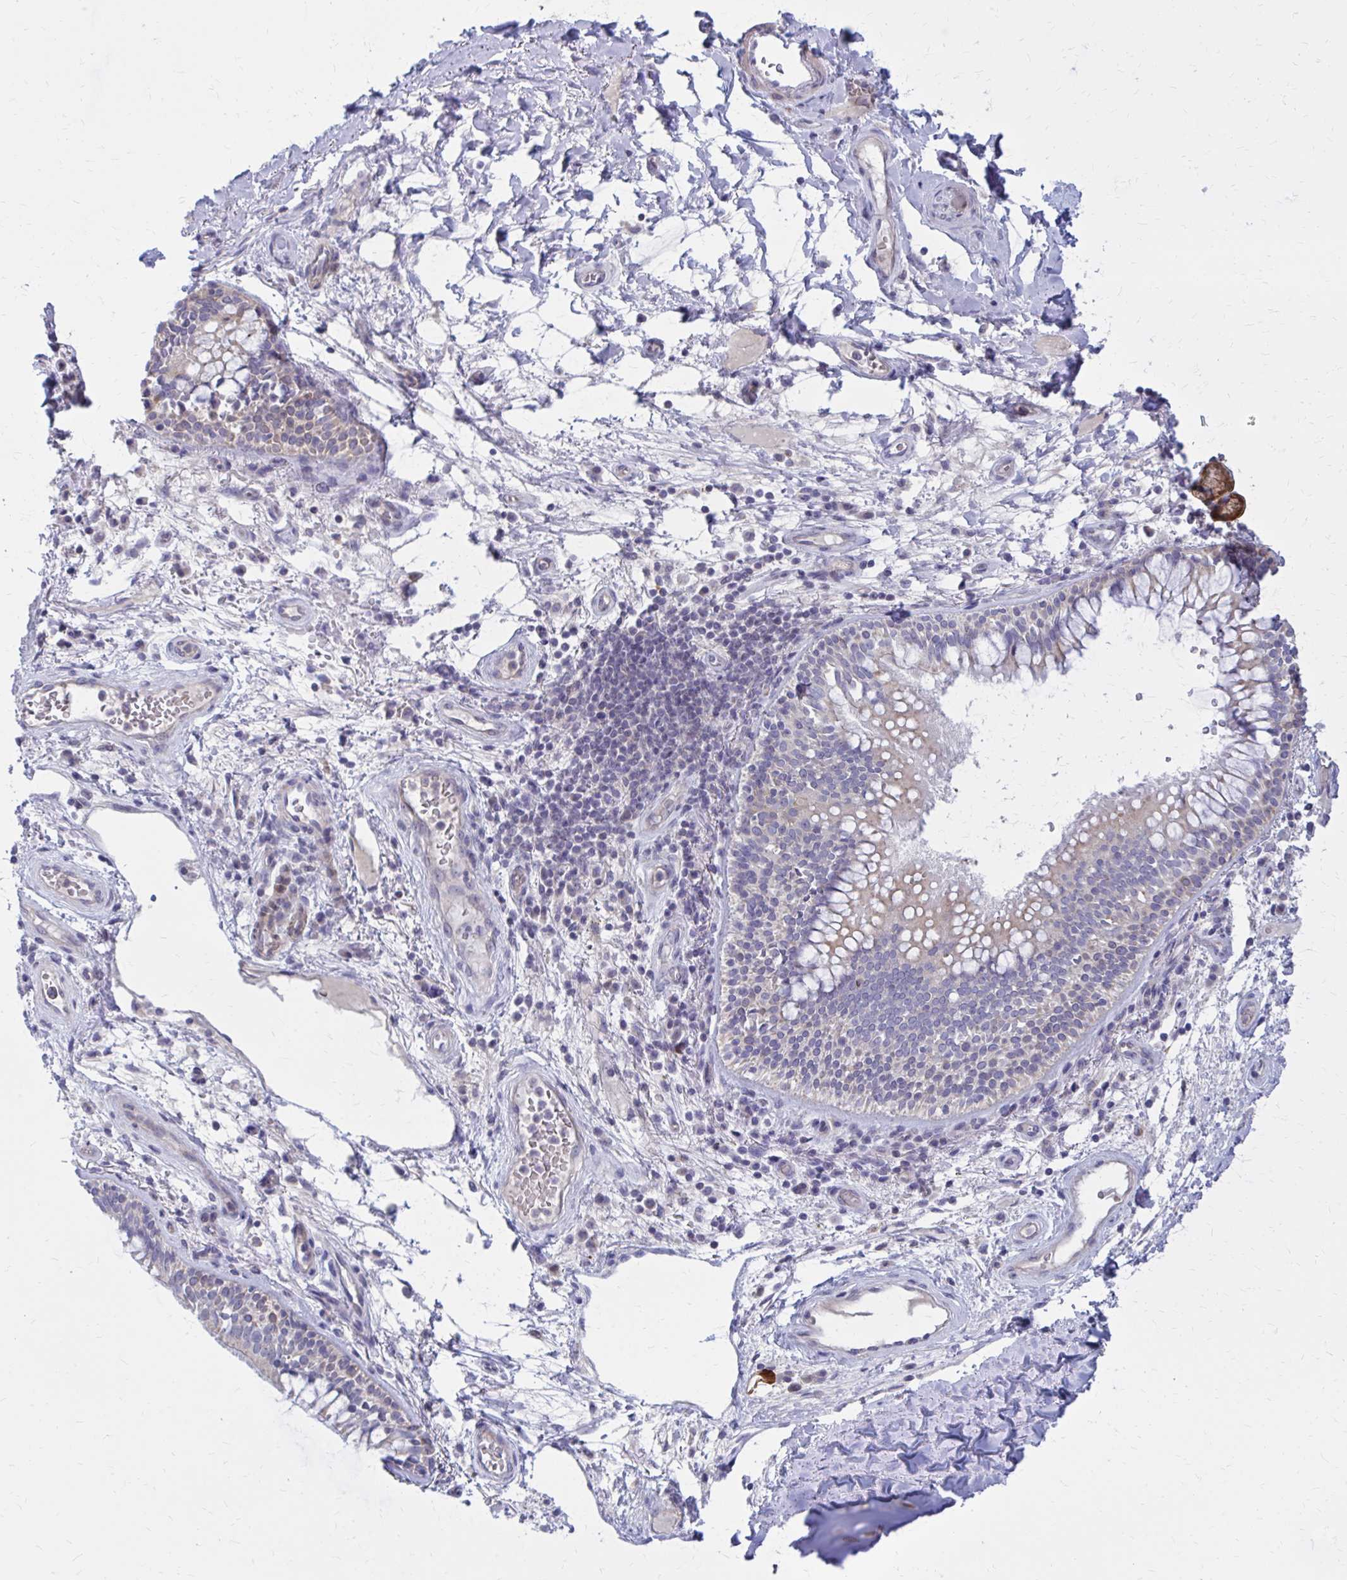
{"staining": {"intensity": "moderate", "quantity": "25%-75%", "location": "cytoplasmic/membranous"}, "tissue": "adipose tissue", "cell_type": "Adipocytes", "image_type": "normal", "snomed": [{"axis": "morphology", "description": "Normal tissue, NOS"}, {"axis": "topography", "description": "Cartilage tissue"}, {"axis": "topography", "description": "Bronchus"}], "caption": "Adipose tissue stained with a brown dye exhibits moderate cytoplasmic/membranous positive positivity in about 25%-75% of adipocytes.", "gene": "DBI", "patient": {"sex": "male", "age": 64}}